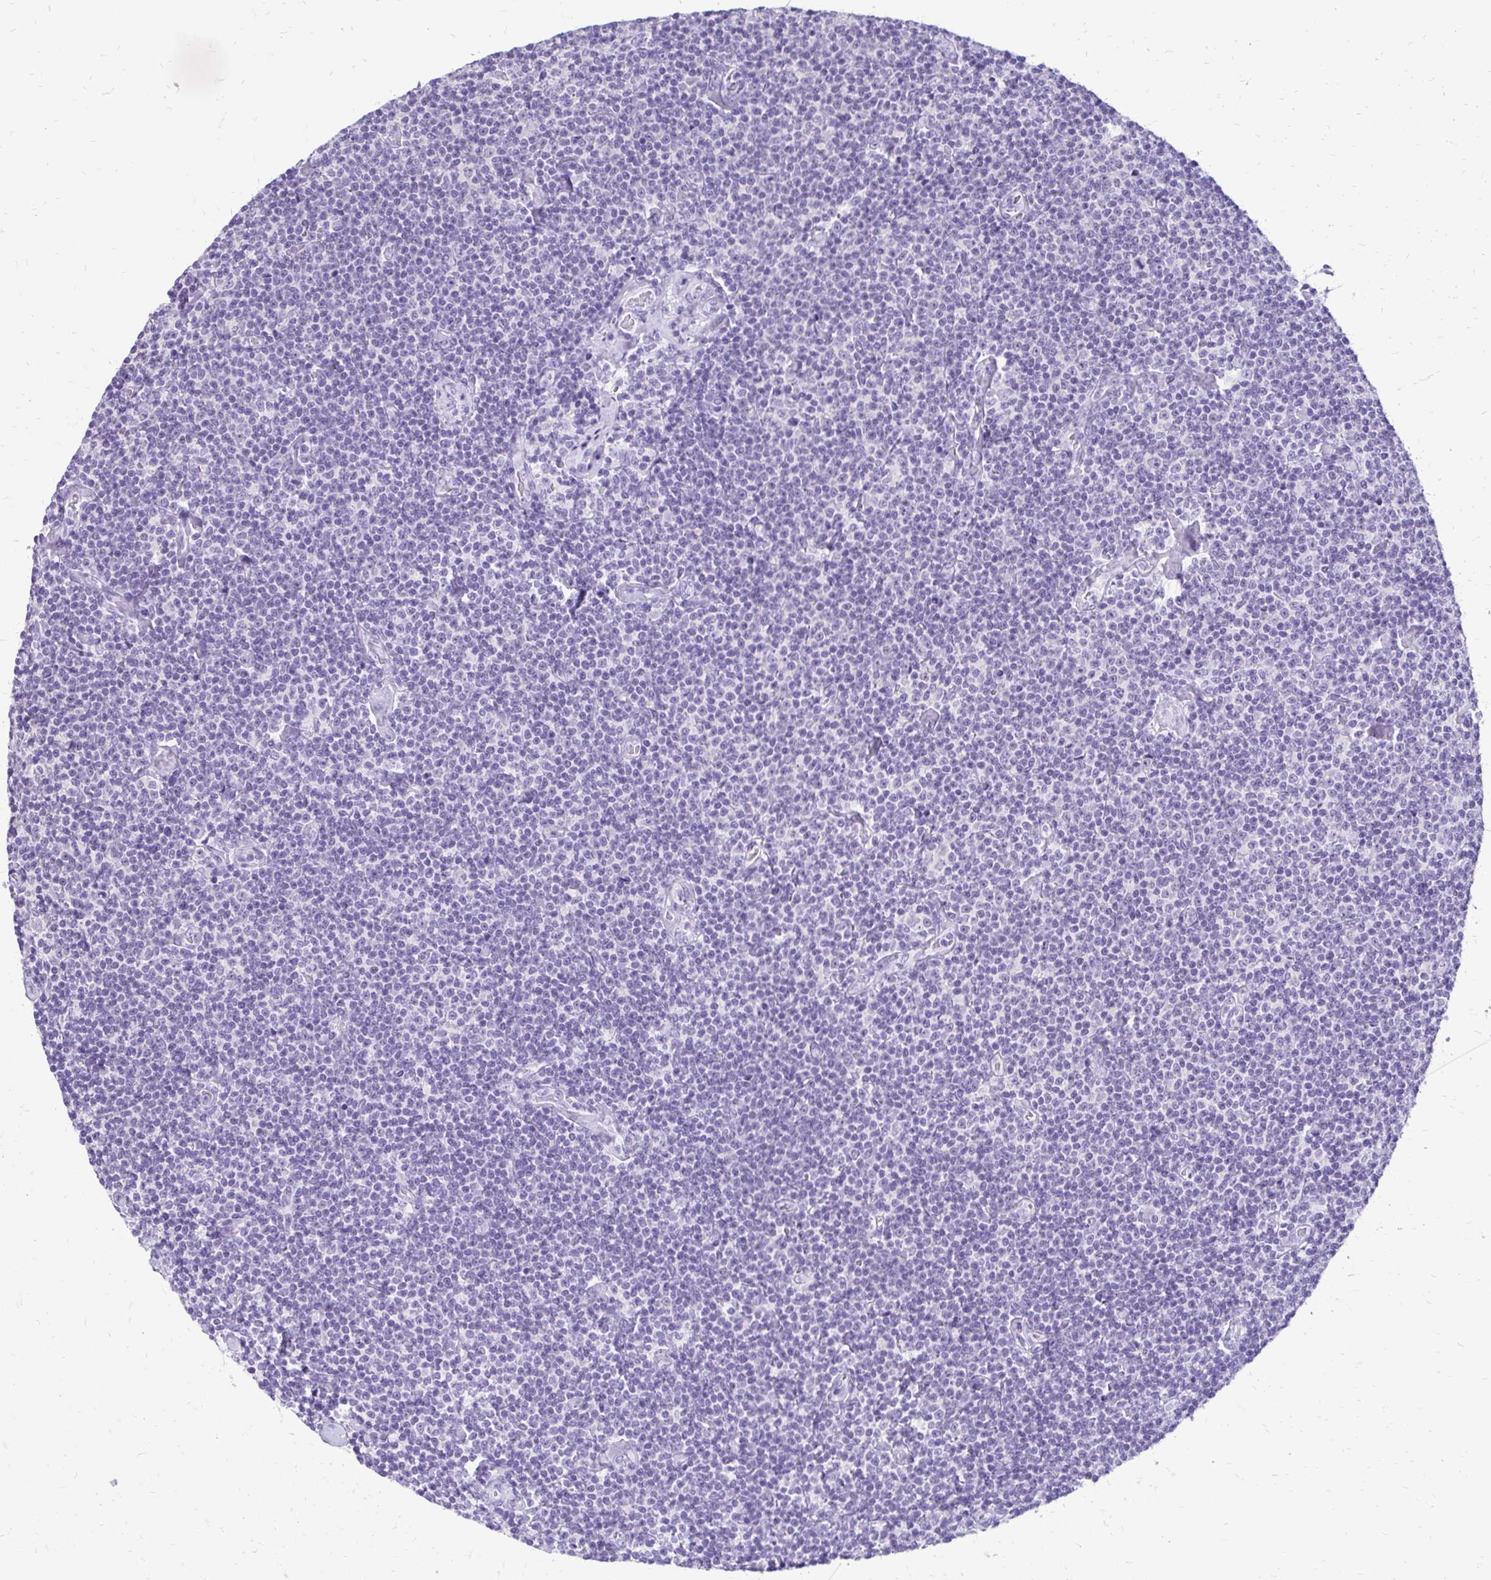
{"staining": {"intensity": "negative", "quantity": "none", "location": "none"}, "tissue": "lymphoma", "cell_type": "Tumor cells", "image_type": "cancer", "snomed": [{"axis": "morphology", "description": "Malignant lymphoma, non-Hodgkin's type, Low grade"}, {"axis": "topography", "description": "Lymph node"}], "caption": "Immunohistochemical staining of malignant lymphoma, non-Hodgkin's type (low-grade) demonstrates no significant expression in tumor cells.", "gene": "SLC32A1", "patient": {"sex": "male", "age": 81}}